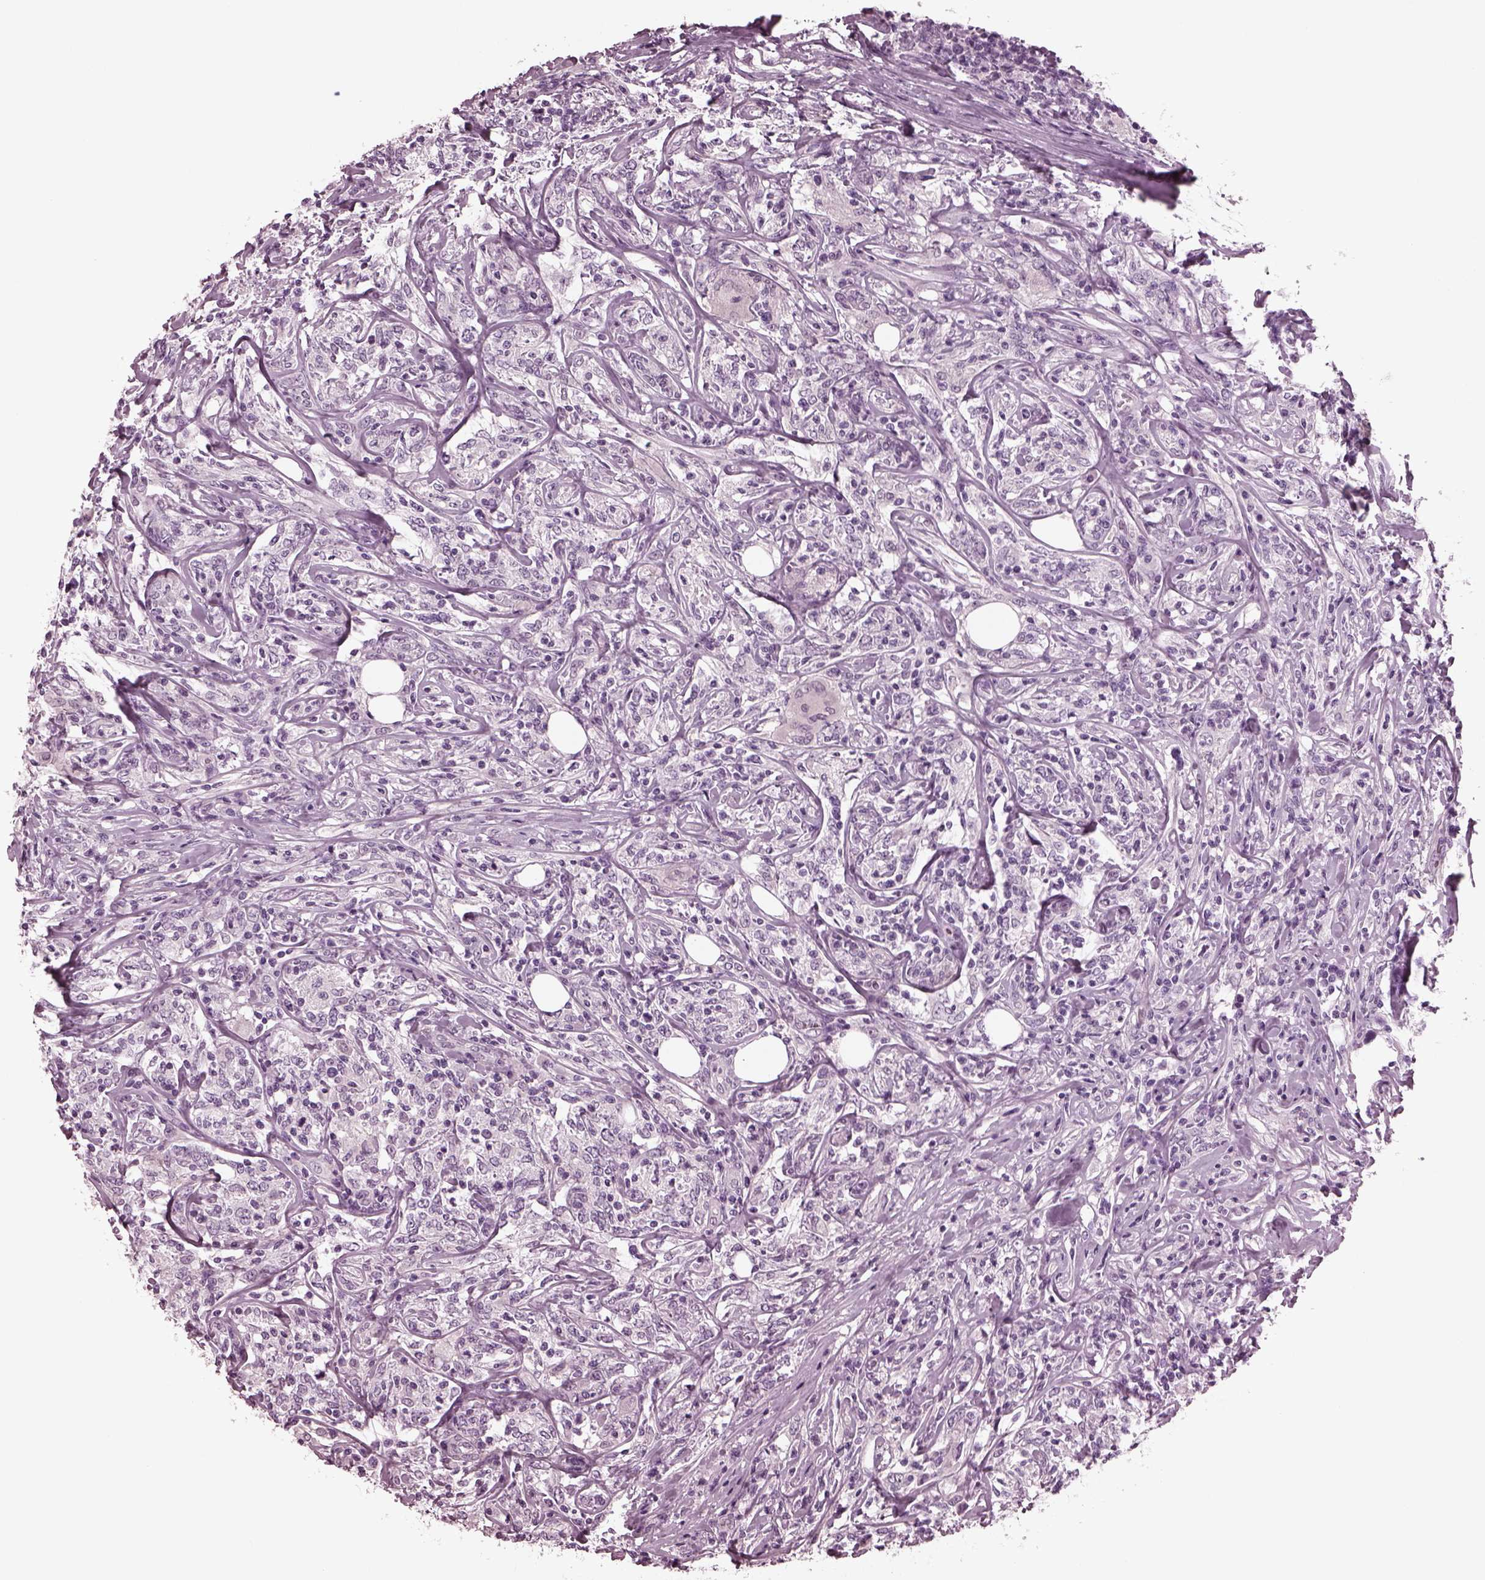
{"staining": {"intensity": "negative", "quantity": "none", "location": "none"}, "tissue": "lymphoma", "cell_type": "Tumor cells", "image_type": "cancer", "snomed": [{"axis": "morphology", "description": "Malignant lymphoma, non-Hodgkin's type, High grade"}, {"axis": "topography", "description": "Lymph node"}], "caption": "Immunohistochemistry (IHC) micrograph of neoplastic tissue: human malignant lymphoma, non-Hodgkin's type (high-grade) stained with DAB displays no significant protein expression in tumor cells.", "gene": "MIB2", "patient": {"sex": "female", "age": 84}}